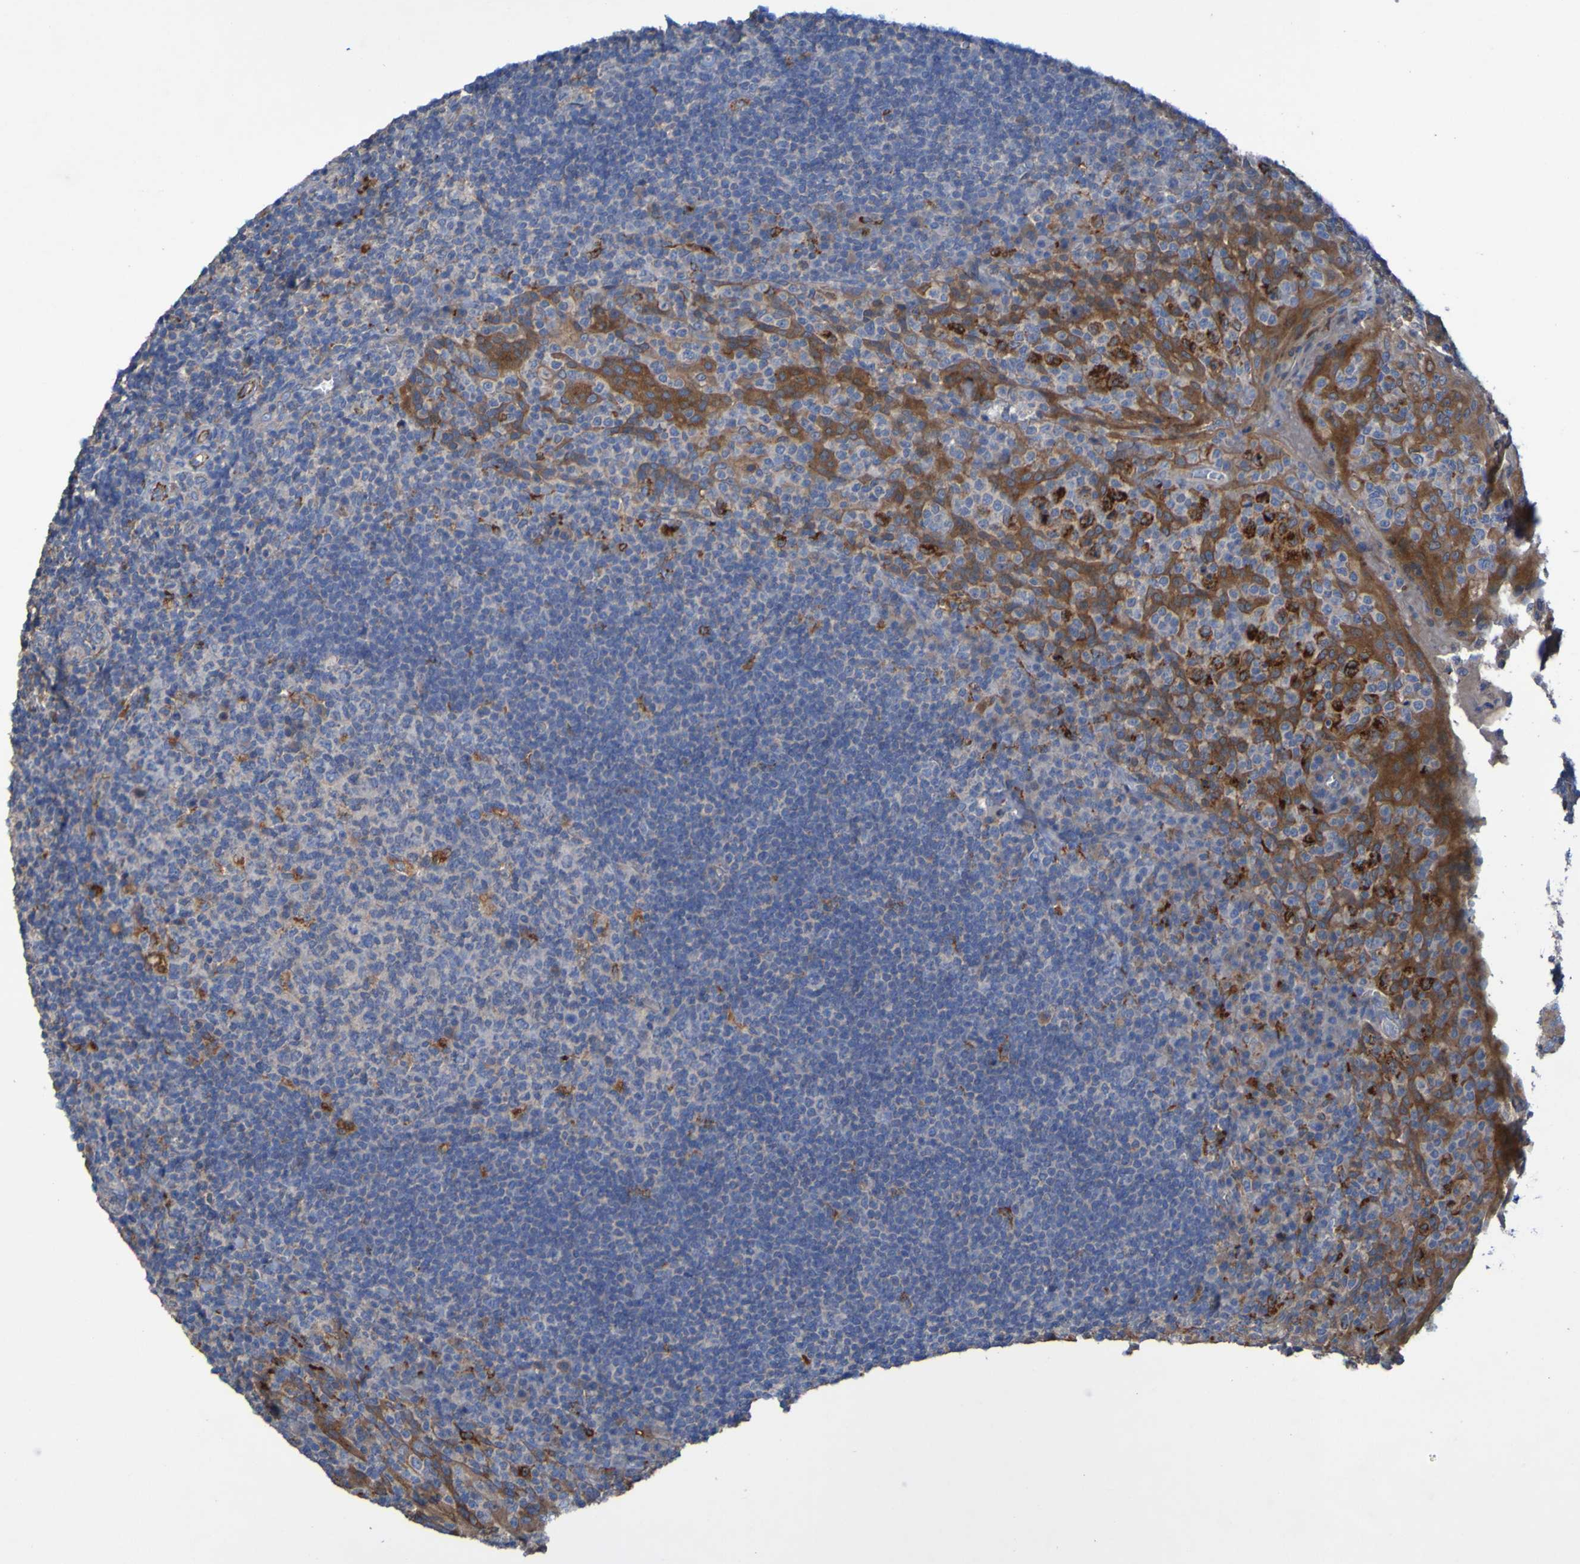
{"staining": {"intensity": "moderate", "quantity": "<25%", "location": "cytoplasmic/membranous"}, "tissue": "tonsil", "cell_type": "Germinal center cells", "image_type": "normal", "snomed": [{"axis": "morphology", "description": "Normal tissue, NOS"}, {"axis": "topography", "description": "Tonsil"}], "caption": "Moderate cytoplasmic/membranous staining is seen in about <25% of germinal center cells in normal tonsil.", "gene": "ARHGEF16", "patient": {"sex": "male", "age": 17}}